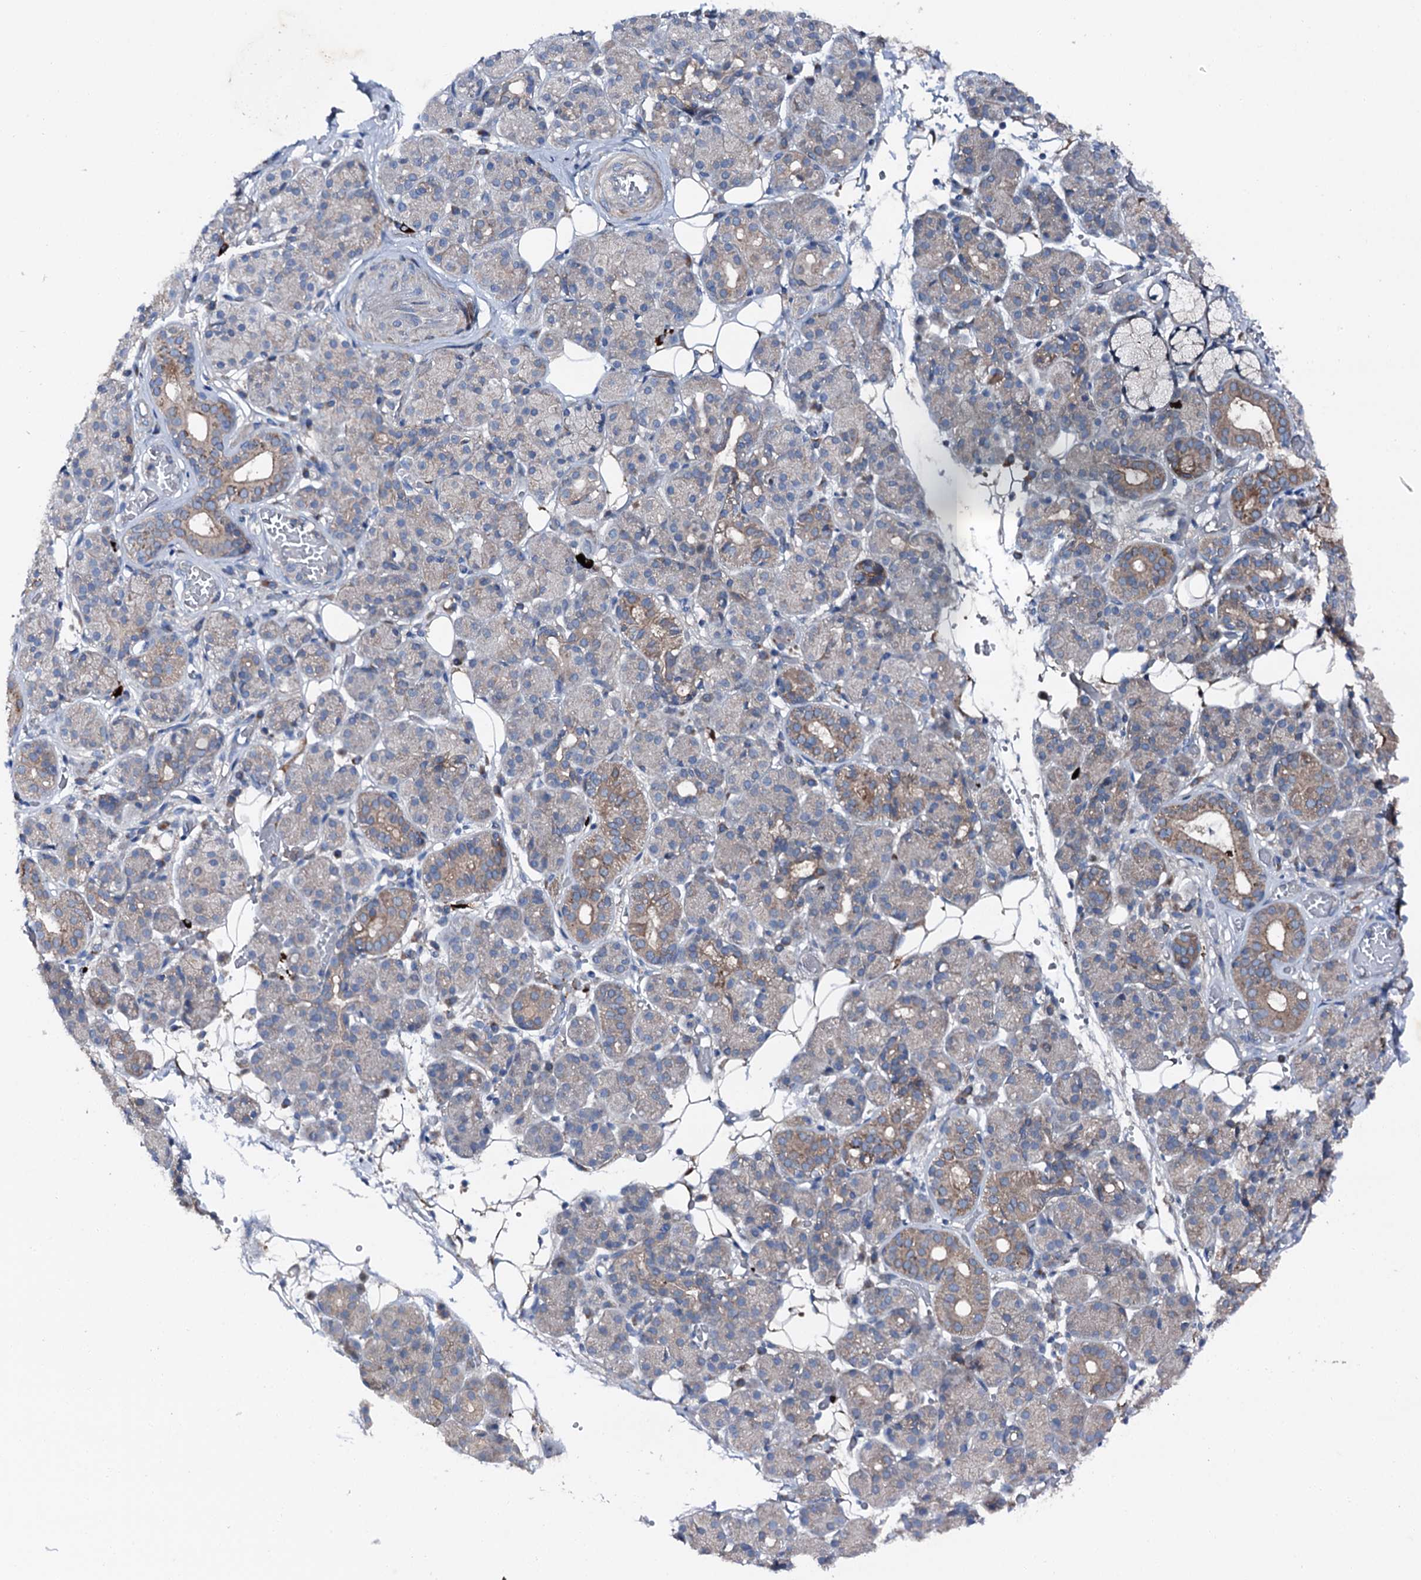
{"staining": {"intensity": "moderate", "quantity": "<25%", "location": "cytoplasmic/membranous"}, "tissue": "salivary gland", "cell_type": "Glandular cells", "image_type": "normal", "snomed": [{"axis": "morphology", "description": "Normal tissue, NOS"}, {"axis": "topography", "description": "Salivary gland"}], "caption": "Glandular cells demonstrate low levels of moderate cytoplasmic/membranous expression in approximately <25% of cells in normal salivary gland. (DAB = brown stain, brightfield microscopy at high magnification).", "gene": "SLC22A25", "patient": {"sex": "male", "age": 63}}